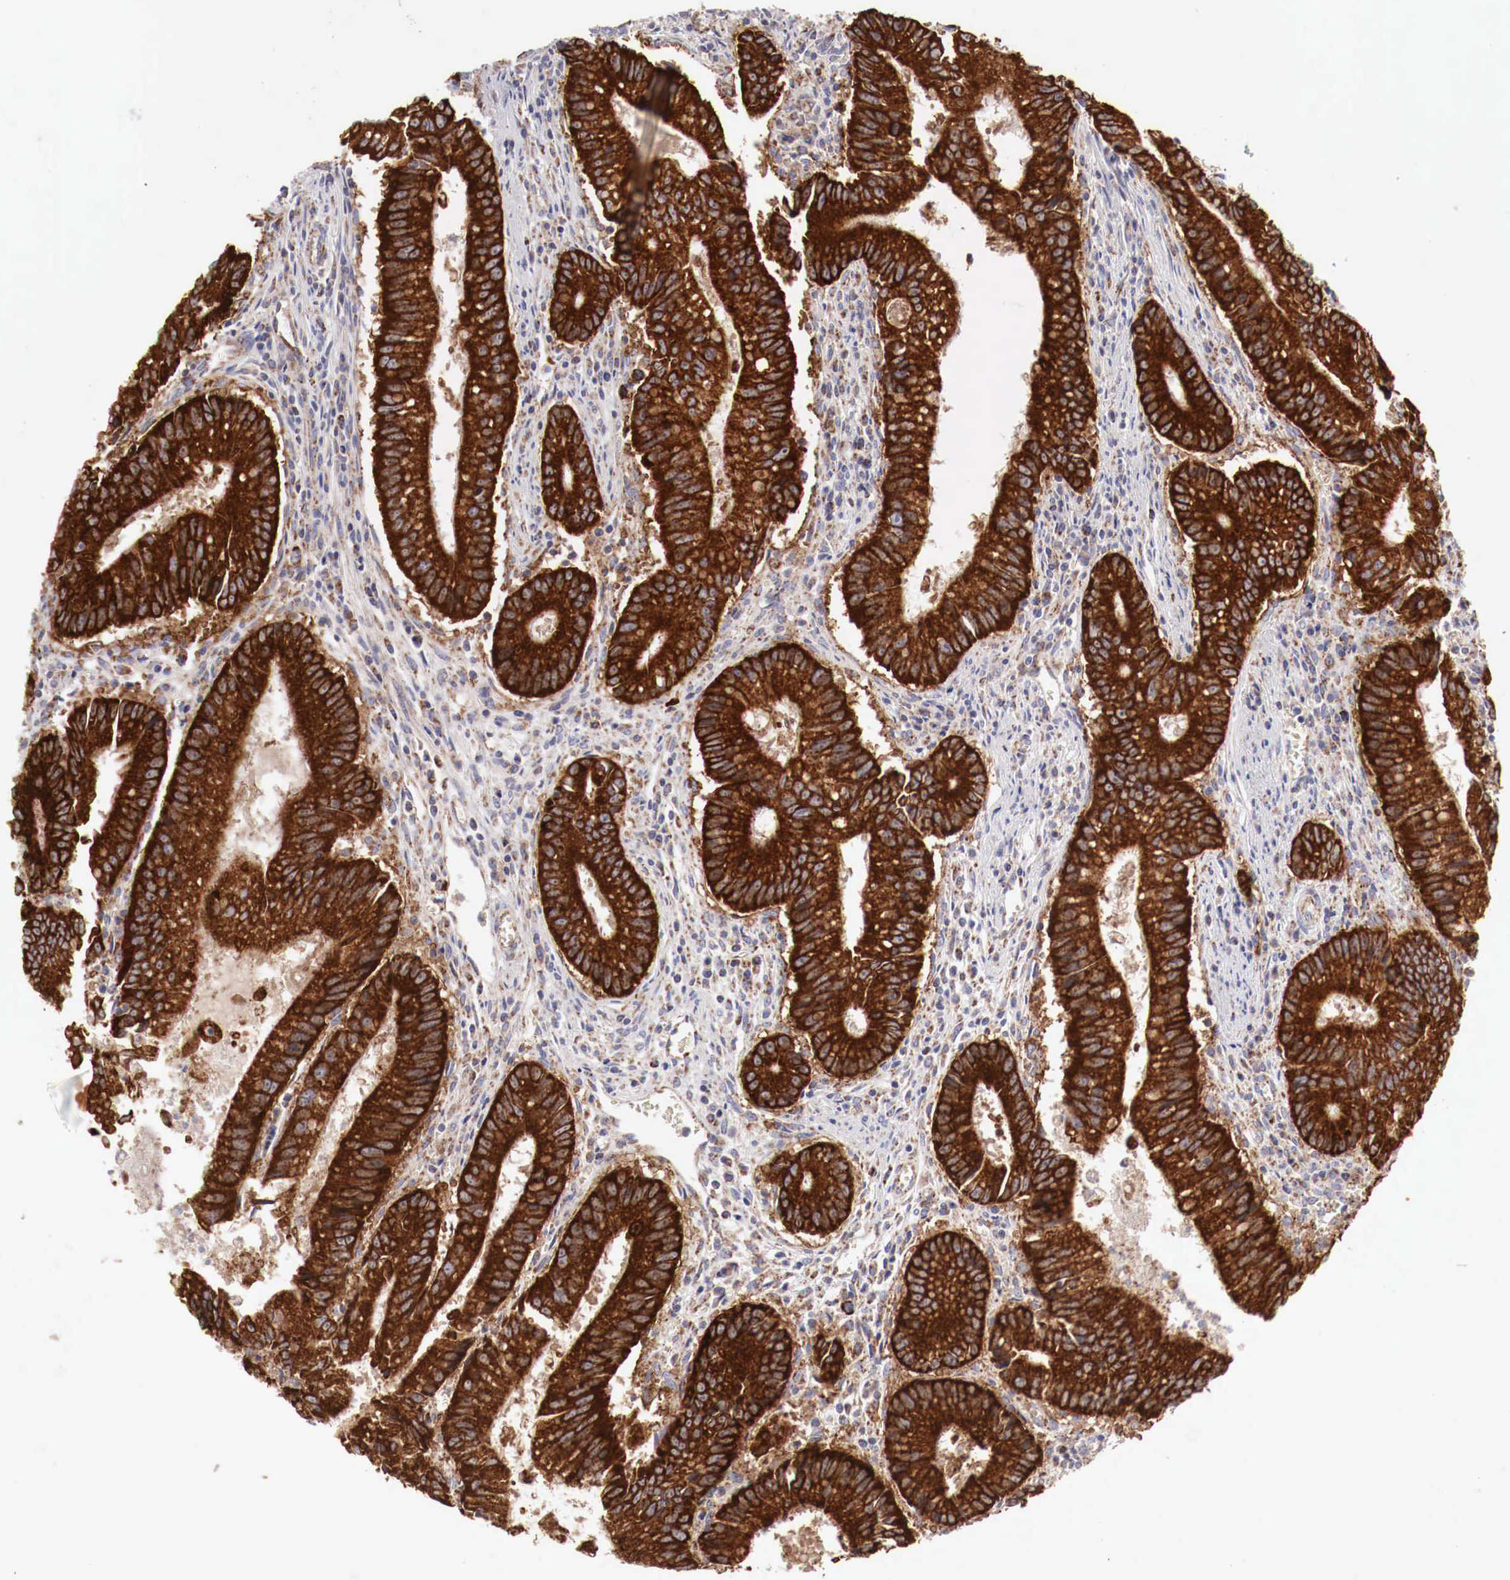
{"staining": {"intensity": "strong", "quantity": ">75%", "location": "cytoplasmic/membranous"}, "tissue": "colorectal cancer", "cell_type": "Tumor cells", "image_type": "cancer", "snomed": [{"axis": "morphology", "description": "Adenocarcinoma, NOS"}, {"axis": "topography", "description": "Rectum"}], "caption": "Colorectal cancer (adenocarcinoma) stained with DAB immunohistochemistry (IHC) reveals high levels of strong cytoplasmic/membranous expression in about >75% of tumor cells. (DAB IHC with brightfield microscopy, high magnification).", "gene": "XPNPEP3", "patient": {"sex": "female", "age": 81}}